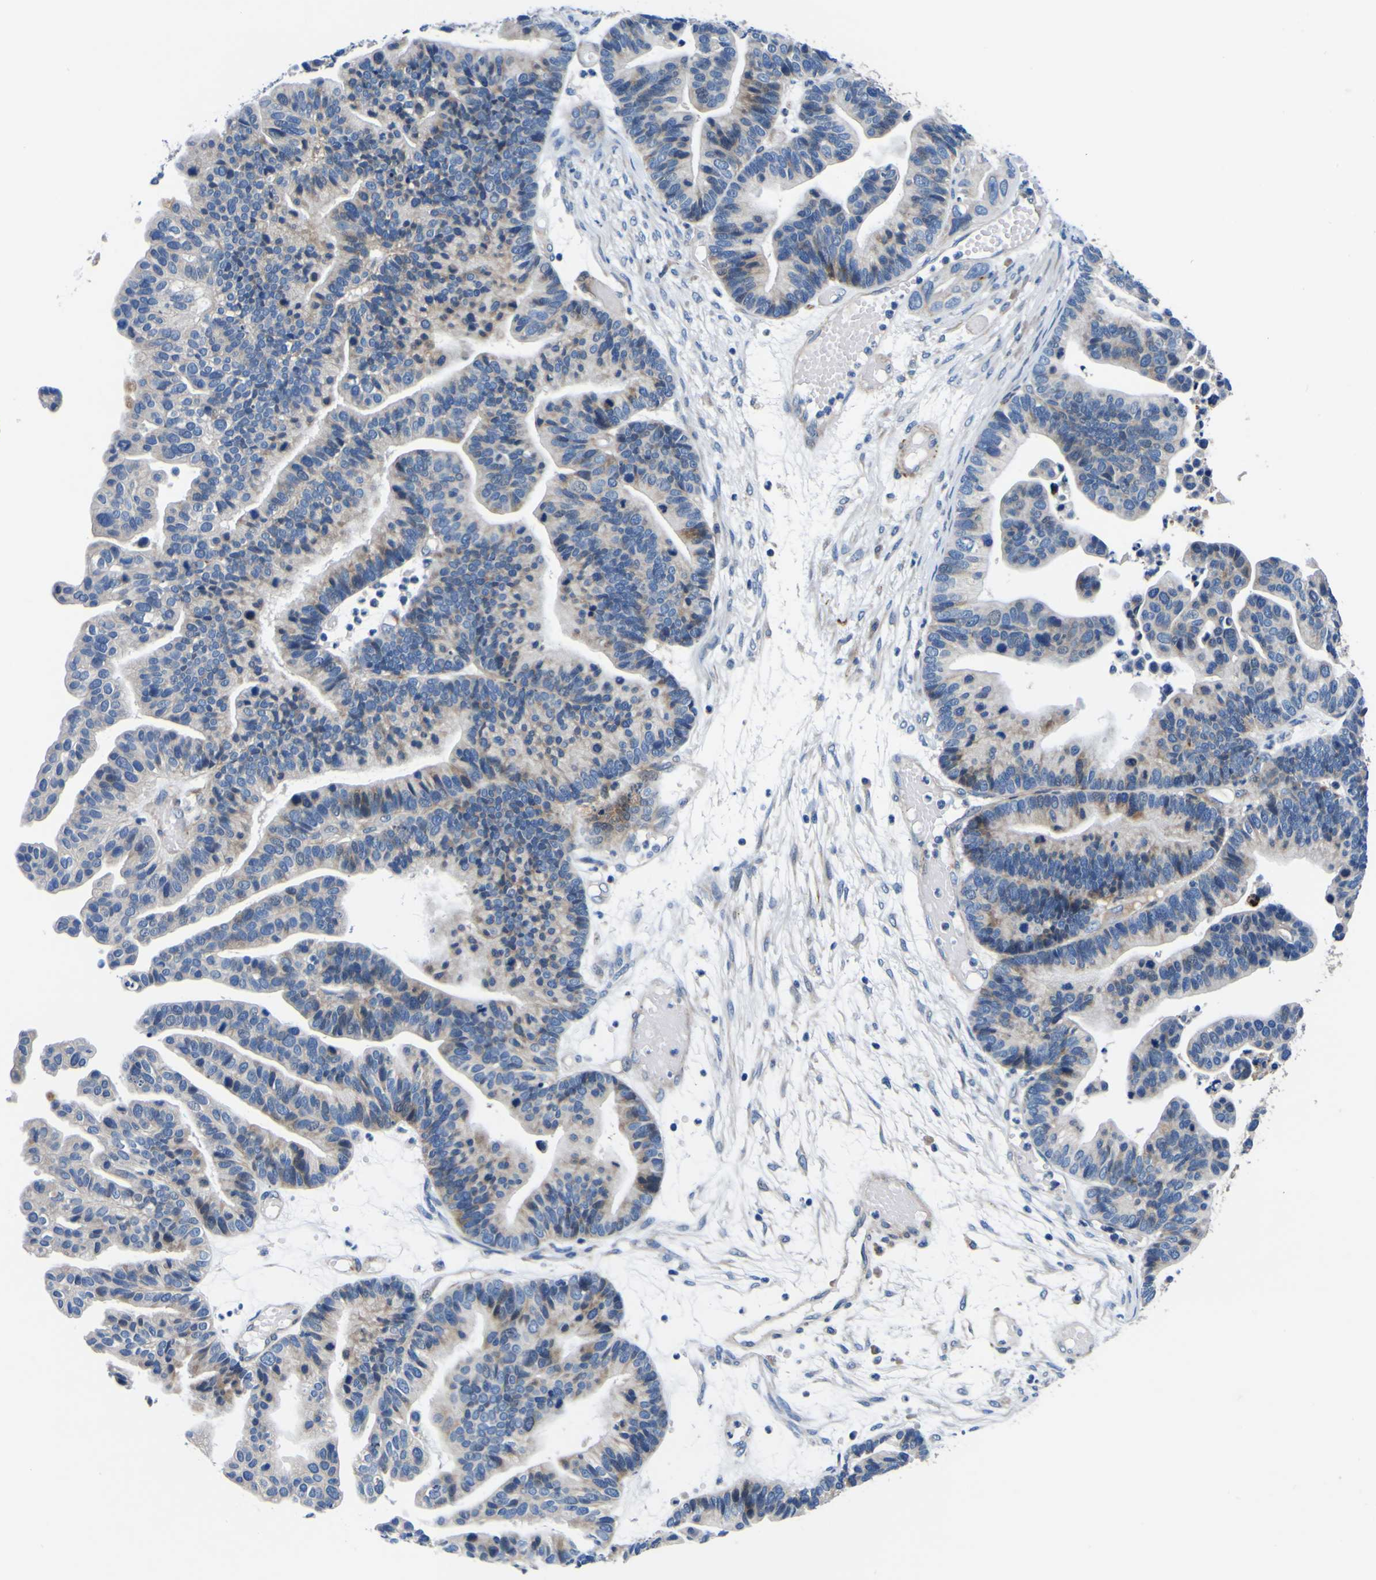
{"staining": {"intensity": "weak", "quantity": "<25%", "location": "cytoplasmic/membranous"}, "tissue": "ovarian cancer", "cell_type": "Tumor cells", "image_type": "cancer", "snomed": [{"axis": "morphology", "description": "Cystadenocarcinoma, serous, NOS"}, {"axis": "topography", "description": "Ovary"}], "caption": "This is an immunohistochemistry (IHC) histopathology image of ovarian serous cystadenocarcinoma. There is no expression in tumor cells.", "gene": "AGAP3", "patient": {"sex": "female", "age": 56}}